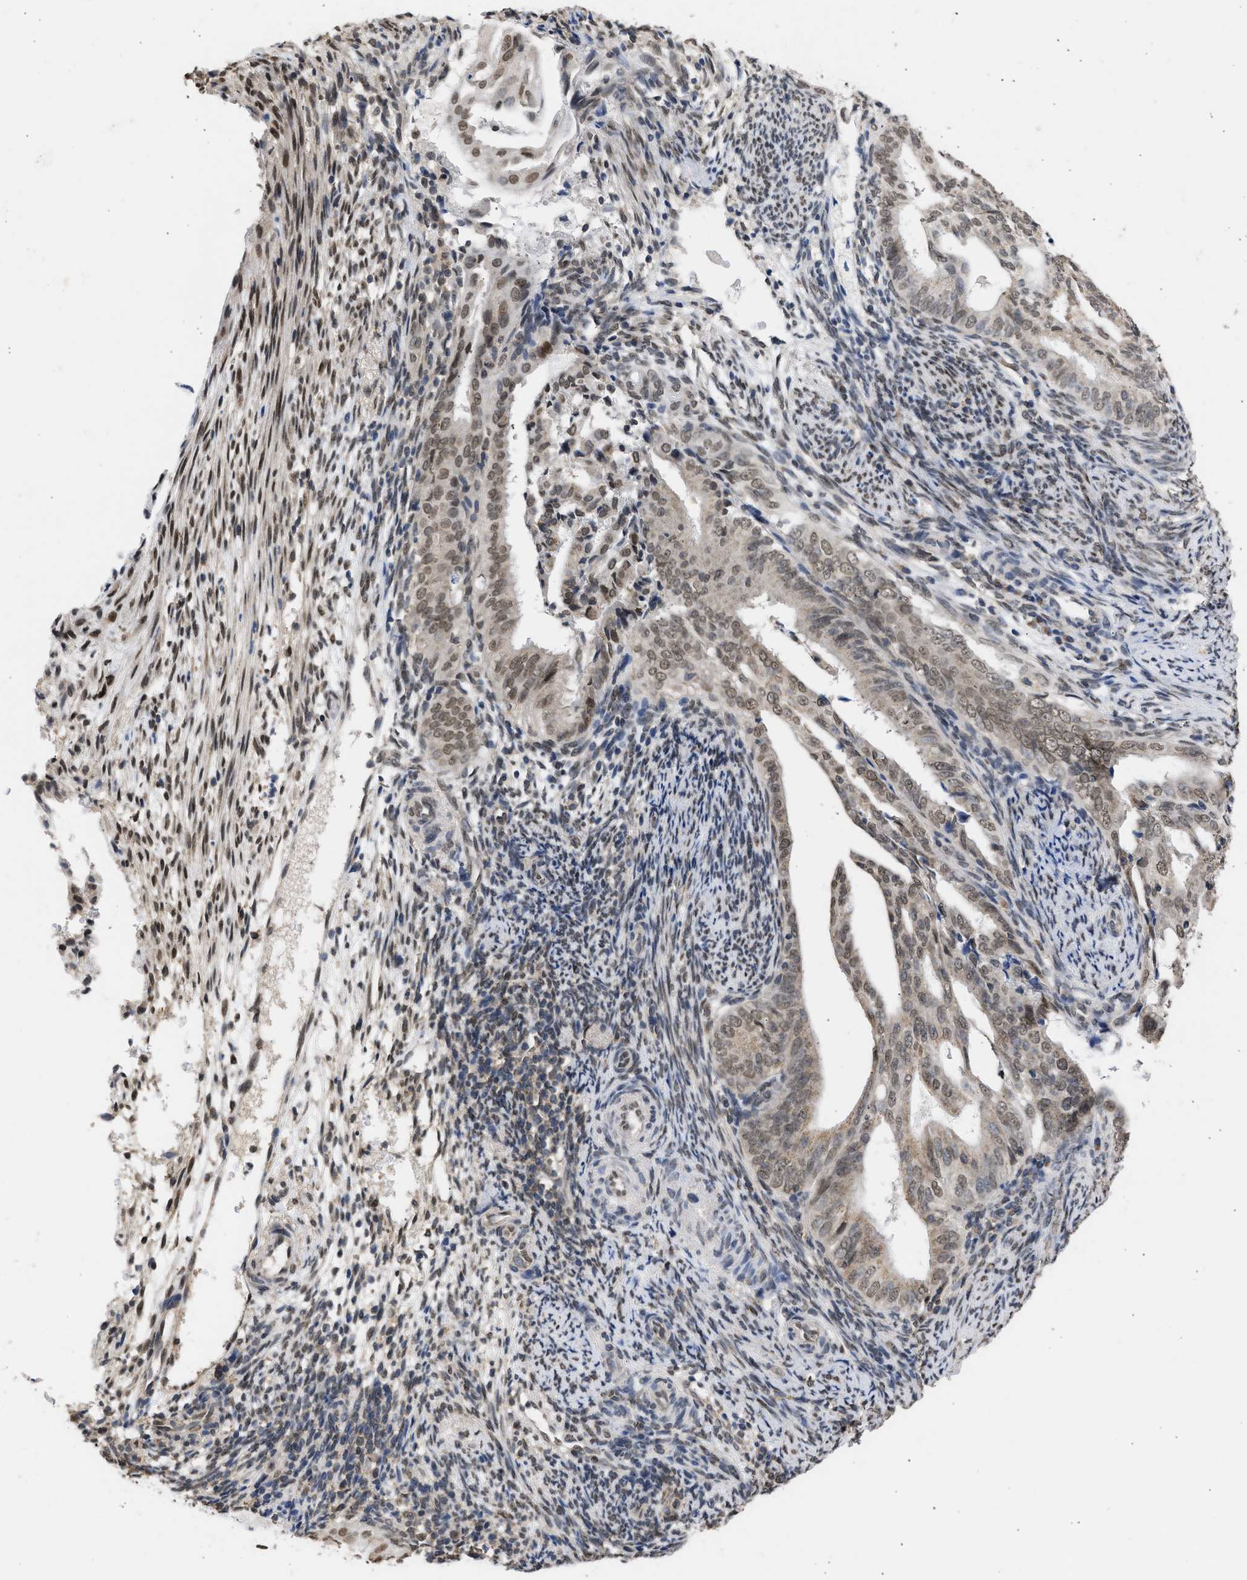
{"staining": {"intensity": "weak", "quantity": "25%-75%", "location": "cytoplasmic/membranous,nuclear"}, "tissue": "endometrial cancer", "cell_type": "Tumor cells", "image_type": "cancer", "snomed": [{"axis": "morphology", "description": "Adenocarcinoma, NOS"}, {"axis": "topography", "description": "Endometrium"}], "caption": "Protein analysis of endometrial cancer tissue shows weak cytoplasmic/membranous and nuclear positivity in approximately 25%-75% of tumor cells. (DAB = brown stain, brightfield microscopy at high magnification).", "gene": "NUP35", "patient": {"sex": "female", "age": 58}}